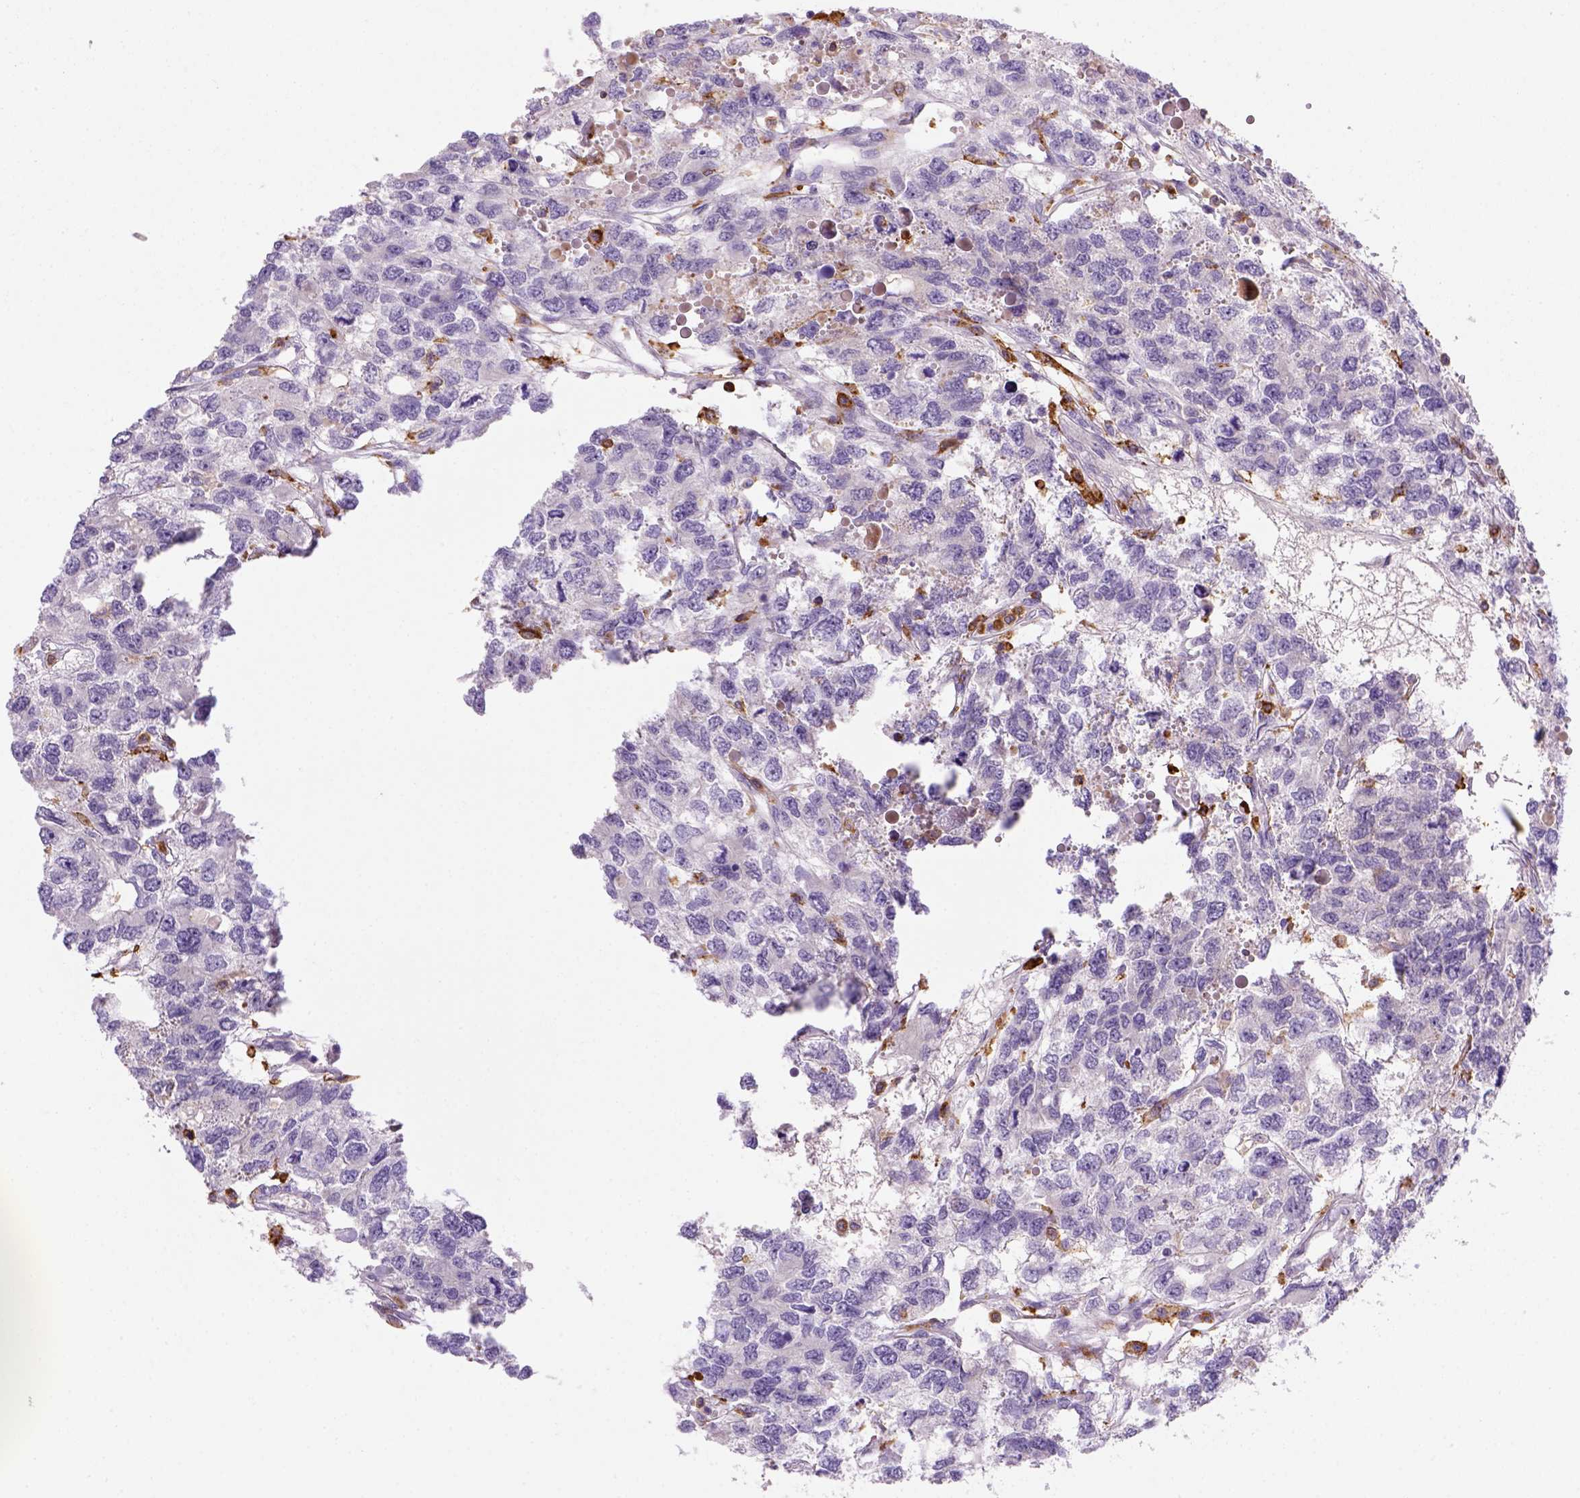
{"staining": {"intensity": "negative", "quantity": "none", "location": "none"}, "tissue": "testis cancer", "cell_type": "Tumor cells", "image_type": "cancer", "snomed": [{"axis": "morphology", "description": "Seminoma, NOS"}, {"axis": "topography", "description": "Testis"}], "caption": "High magnification brightfield microscopy of testis cancer stained with DAB (3,3'-diaminobenzidine) (brown) and counterstained with hematoxylin (blue): tumor cells show no significant positivity.", "gene": "CD14", "patient": {"sex": "male", "age": 52}}